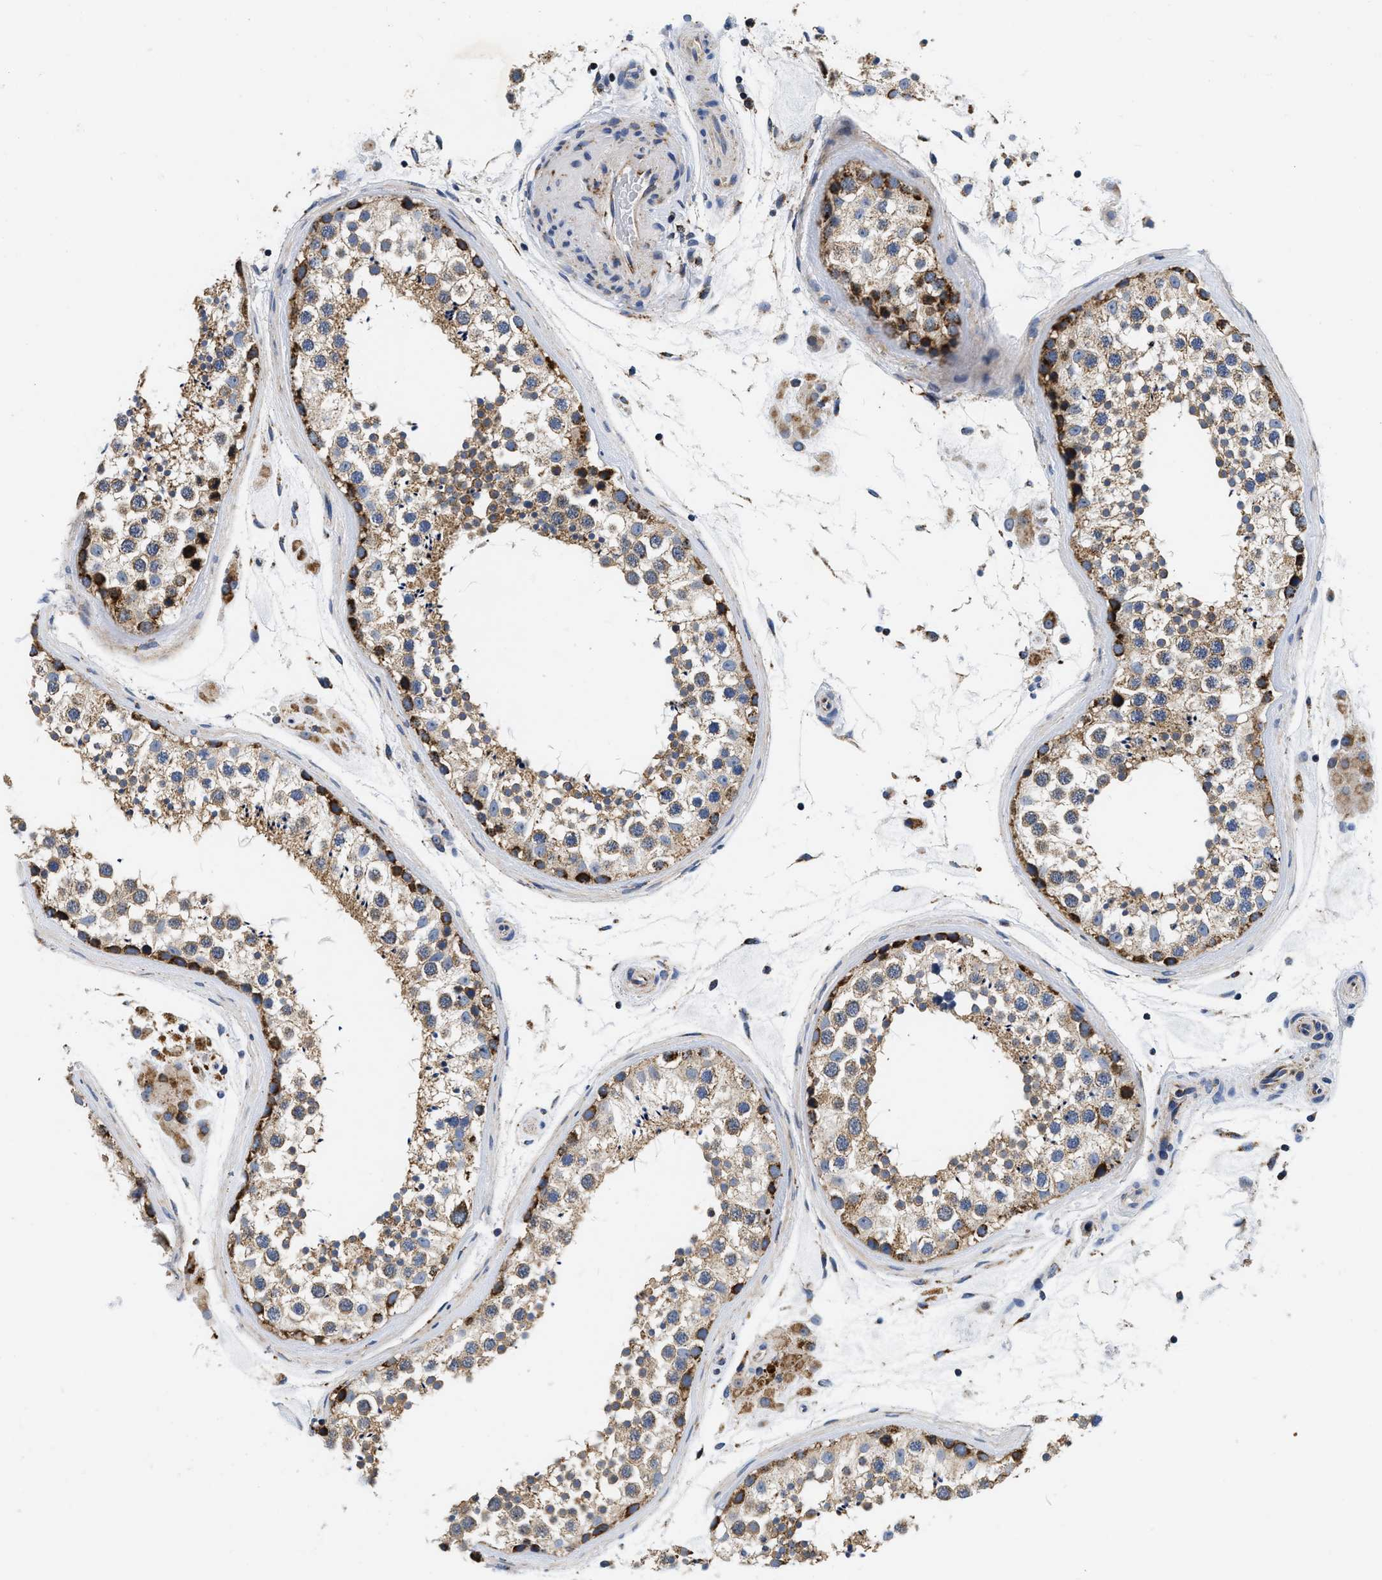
{"staining": {"intensity": "moderate", "quantity": "25%-75%", "location": "cytoplasmic/membranous"}, "tissue": "testis", "cell_type": "Cells in seminiferous ducts", "image_type": "normal", "snomed": [{"axis": "morphology", "description": "Normal tissue, NOS"}, {"axis": "topography", "description": "Testis"}], "caption": "Immunohistochemical staining of normal human testis displays 25%-75% levels of moderate cytoplasmic/membranous protein staining in approximately 25%-75% of cells in seminiferous ducts. The staining was performed using DAB (3,3'-diaminobenzidine) to visualize the protein expression in brown, while the nuclei were stained in blue with hematoxylin (Magnification: 20x).", "gene": "PDP1", "patient": {"sex": "male", "age": 46}}